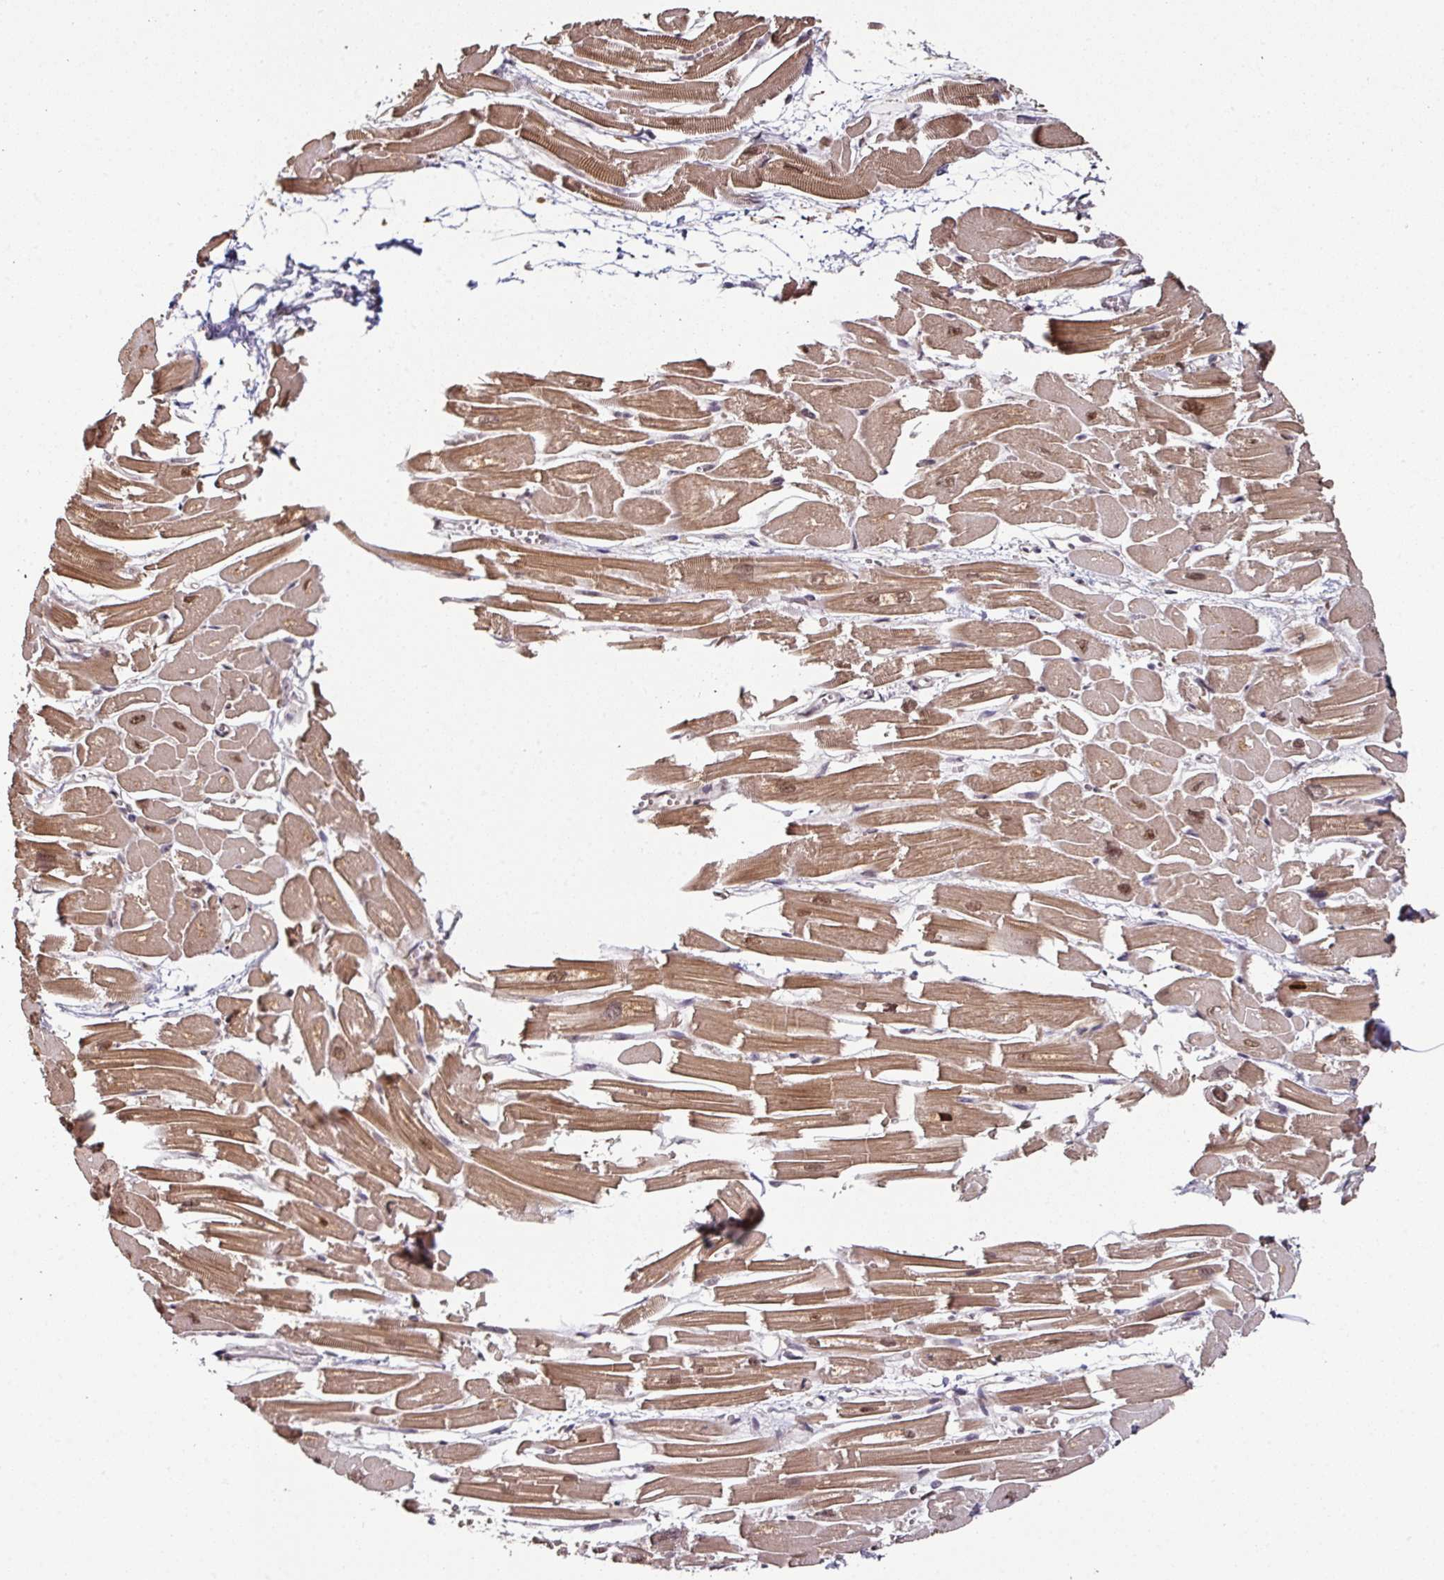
{"staining": {"intensity": "moderate", "quantity": ">75%", "location": "cytoplasmic/membranous,nuclear"}, "tissue": "heart muscle", "cell_type": "Cardiomyocytes", "image_type": "normal", "snomed": [{"axis": "morphology", "description": "Normal tissue, NOS"}, {"axis": "topography", "description": "Heart"}], "caption": "Immunohistochemistry (DAB) staining of normal human heart muscle shows moderate cytoplasmic/membranous,nuclear protein expression in about >75% of cardiomyocytes.", "gene": "POLD1", "patient": {"sex": "male", "age": 54}}